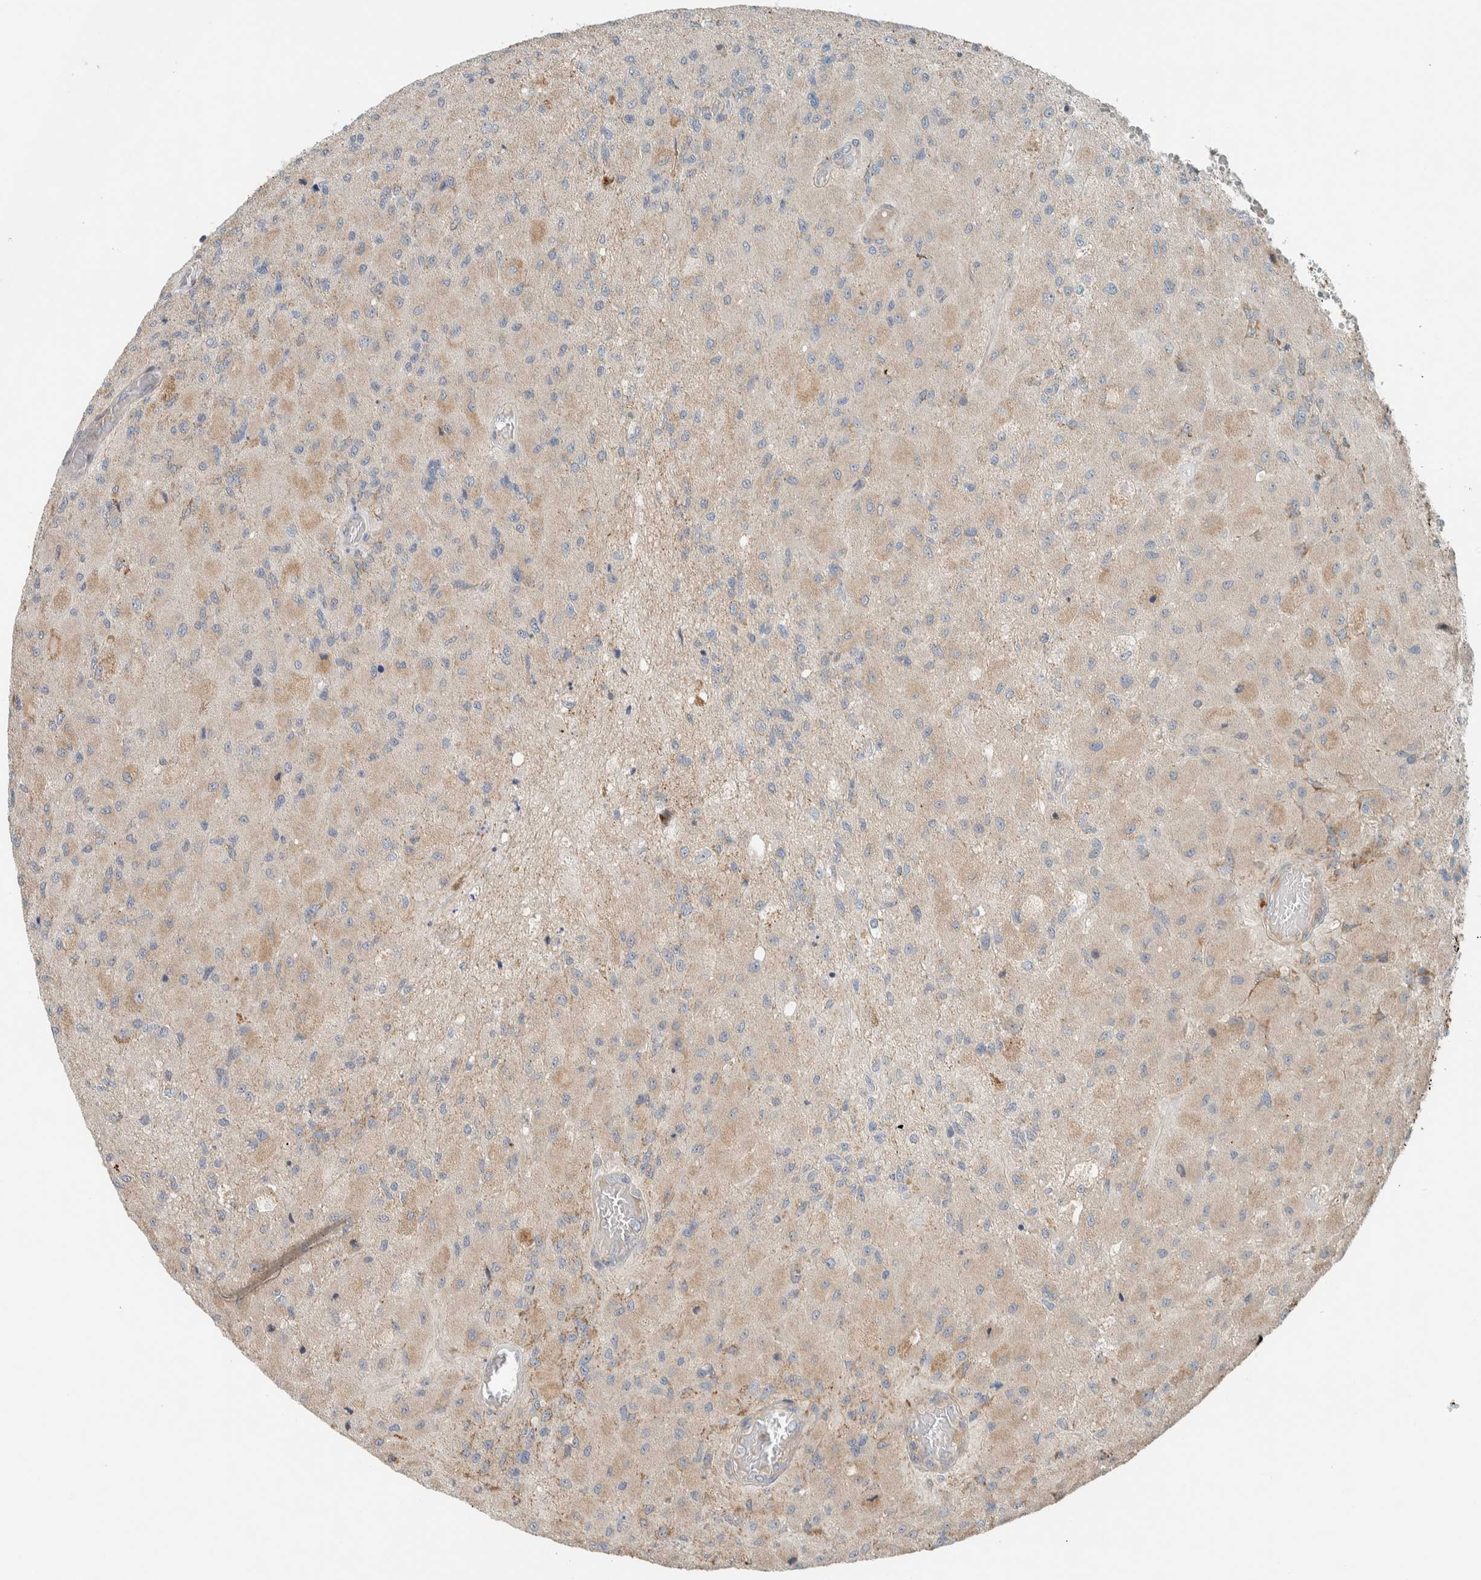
{"staining": {"intensity": "weak", "quantity": "25%-75%", "location": "cytoplasmic/membranous"}, "tissue": "glioma", "cell_type": "Tumor cells", "image_type": "cancer", "snomed": [{"axis": "morphology", "description": "Normal tissue, NOS"}, {"axis": "morphology", "description": "Glioma, malignant, High grade"}, {"axis": "topography", "description": "Cerebral cortex"}], "caption": "Glioma was stained to show a protein in brown. There is low levels of weak cytoplasmic/membranous staining in approximately 25%-75% of tumor cells.", "gene": "SLFN12L", "patient": {"sex": "male", "age": 77}}